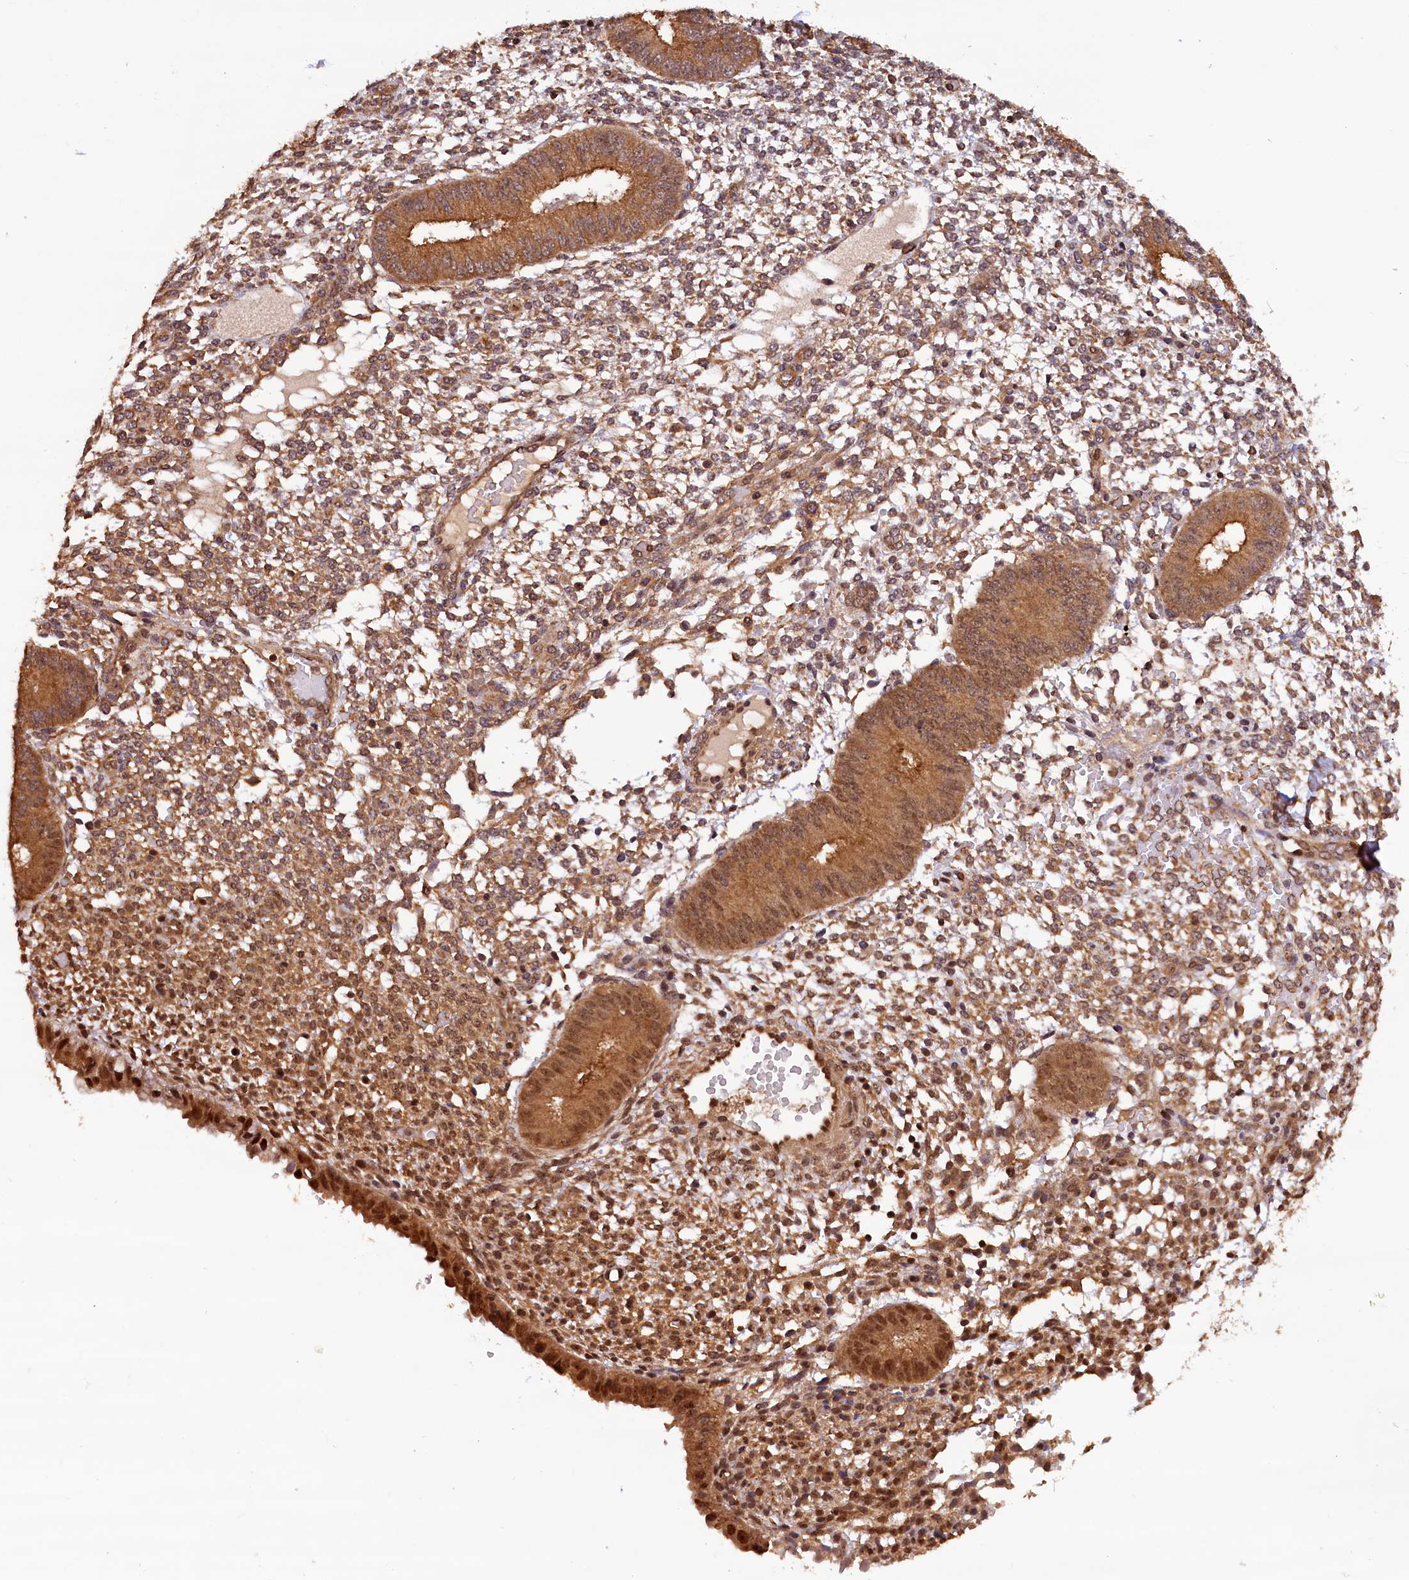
{"staining": {"intensity": "moderate", "quantity": "25%-75%", "location": "cytoplasmic/membranous"}, "tissue": "endometrium", "cell_type": "Cells in endometrial stroma", "image_type": "normal", "snomed": [{"axis": "morphology", "description": "Normal tissue, NOS"}, {"axis": "topography", "description": "Endometrium"}], "caption": "Immunohistochemical staining of unremarkable human endometrium shows moderate cytoplasmic/membranous protein expression in approximately 25%-75% of cells in endometrial stroma.", "gene": "IST1", "patient": {"sex": "female", "age": 49}}